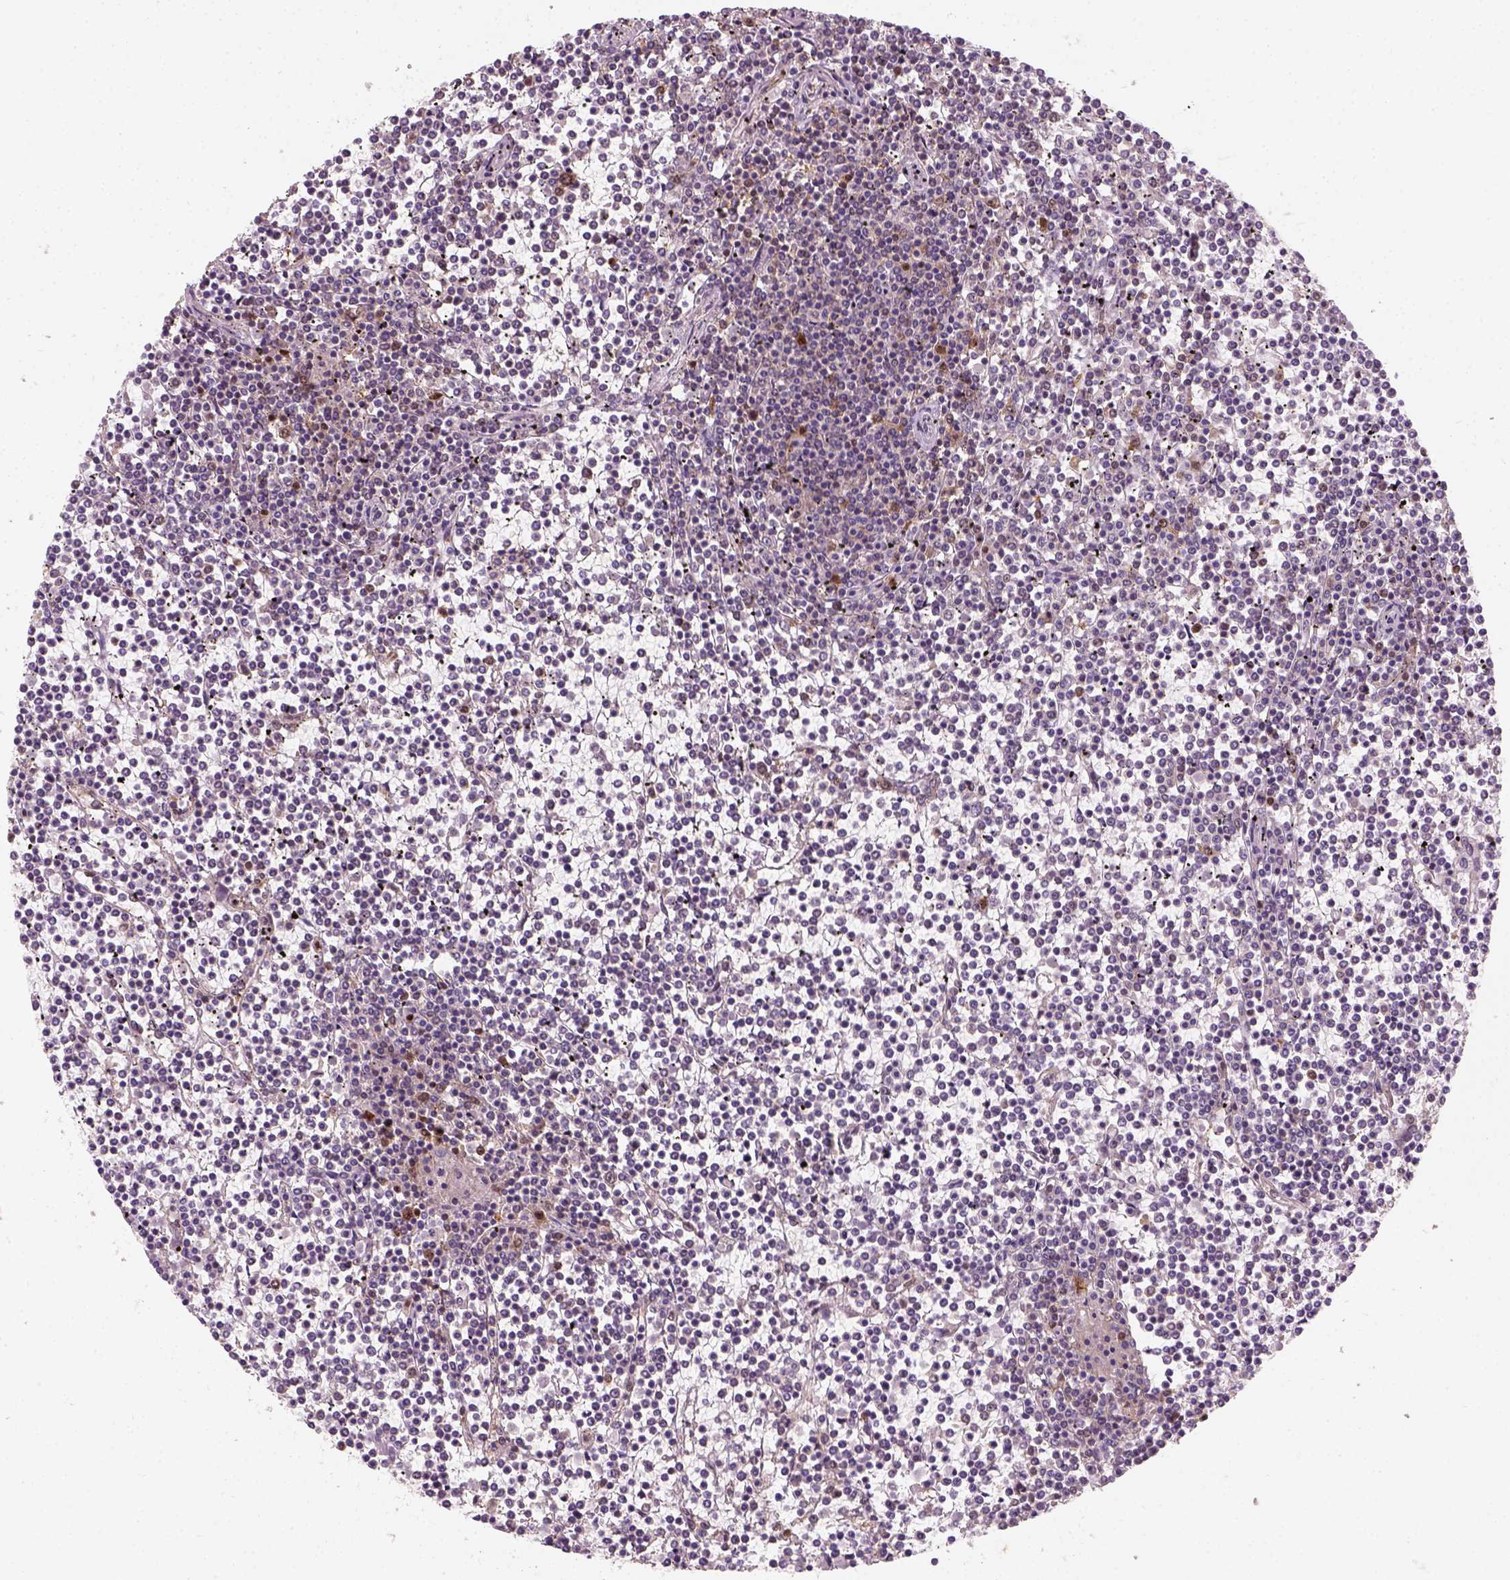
{"staining": {"intensity": "negative", "quantity": "none", "location": "none"}, "tissue": "lymphoma", "cell_type": "Tumor cells", "image_type": "cancer", "snomed": [{"axis": "morphology", "description": "Malignant lymphoma, non-Hodgkin's type, Low grade"}, {"axis": "topography", "description": "Spleen"}], "caption": "The histopathology image demonstrates no significant expression in tumor cells of low-grade malignant lymphoma, non-Hodgkin's type.", "gene": "SQSTM1", "patient": {"sex": "female", "age": 19}}